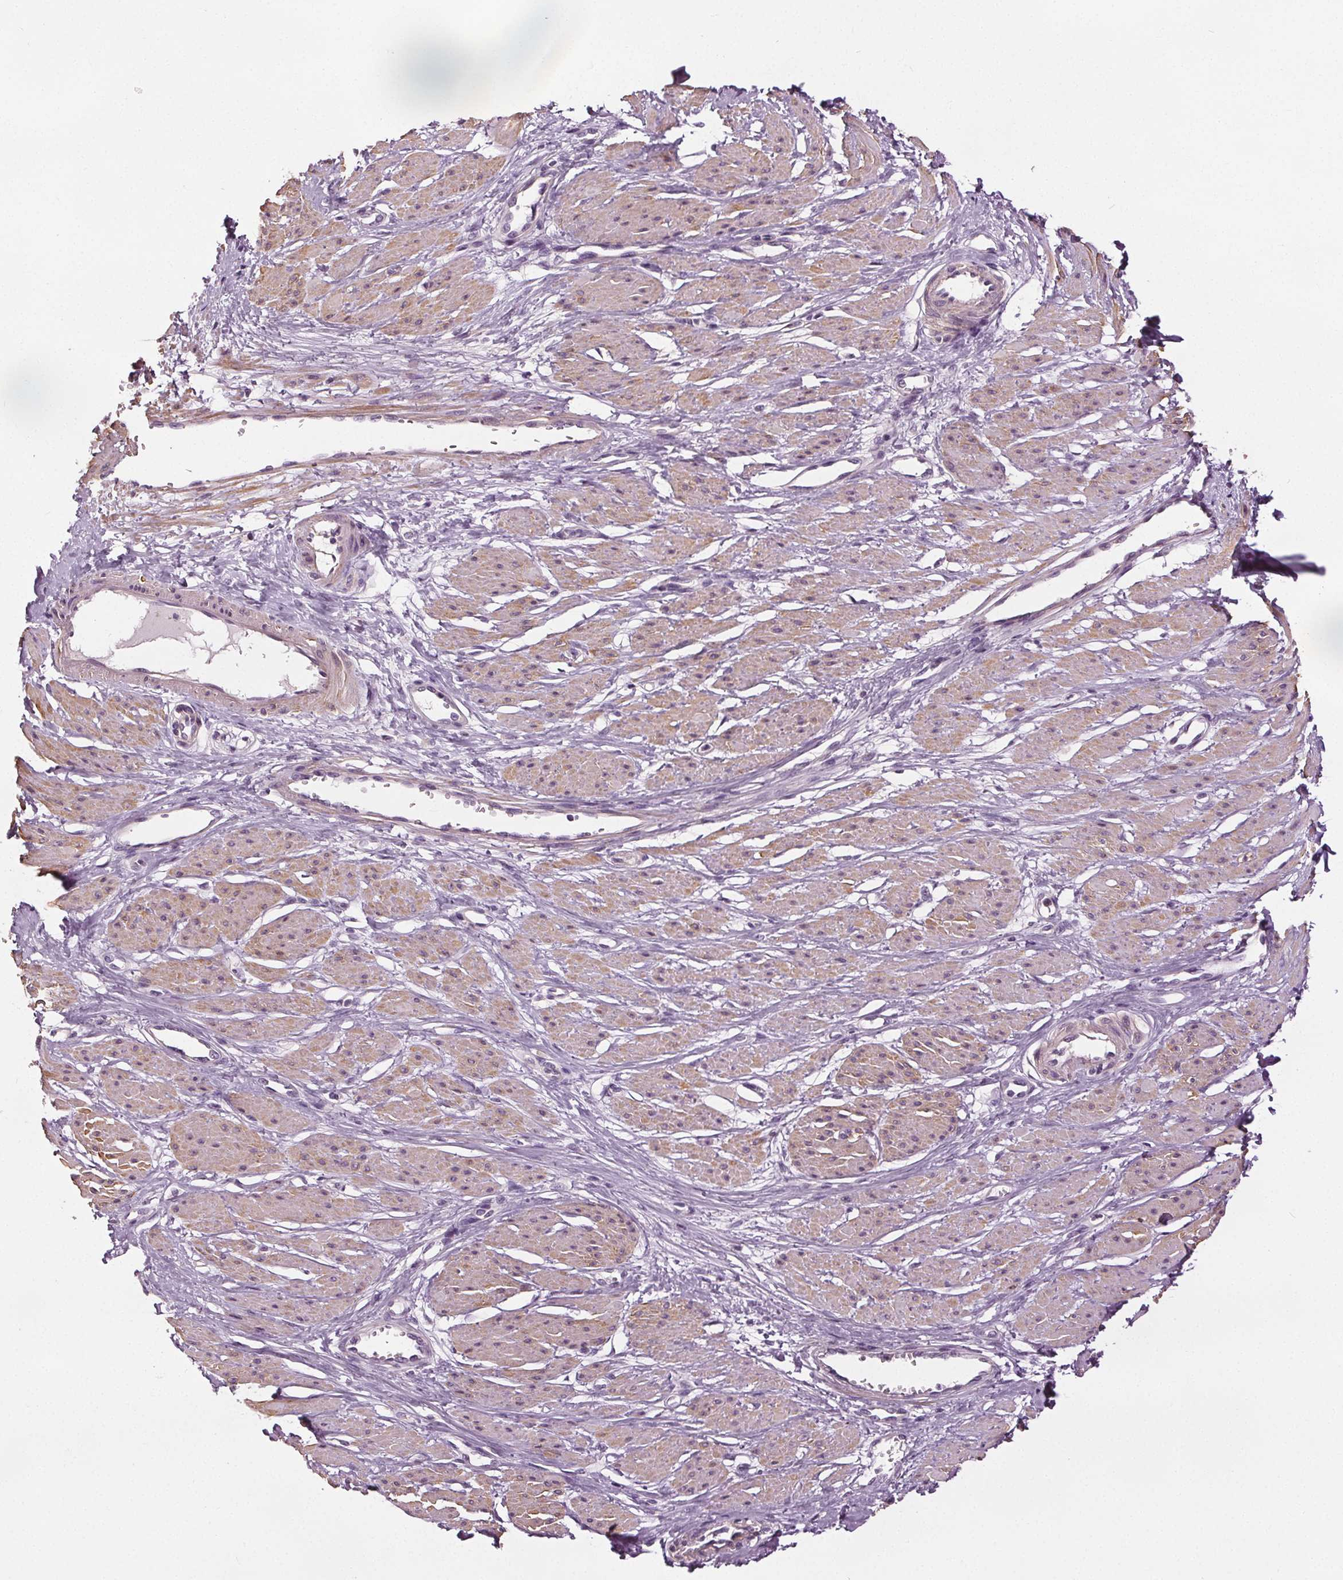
{"staining": {"intensity": "weak", "quantity": "25%-75%", "location": "cytoplasmic/membranous"}, "tissue": "smooth muscle", "cell_type": "Smooth muscle cells", "image_type": "normal", "snomed": [{"axis": "morphology", "description": "Normal tissue, NOS"}, {"axis": "topography", "description": "Smooth muscle"}, {"axis": "topography", "description": "Uterus"}], "caption": "Benign smooth muscle displays weak cytoplasmic/membranous positivity in about 25%-75% of smooth muscle cells, visualized by immunohistochemistry.", "gene": "RASA1", "patient": {"sex": "female", "age": 39}}